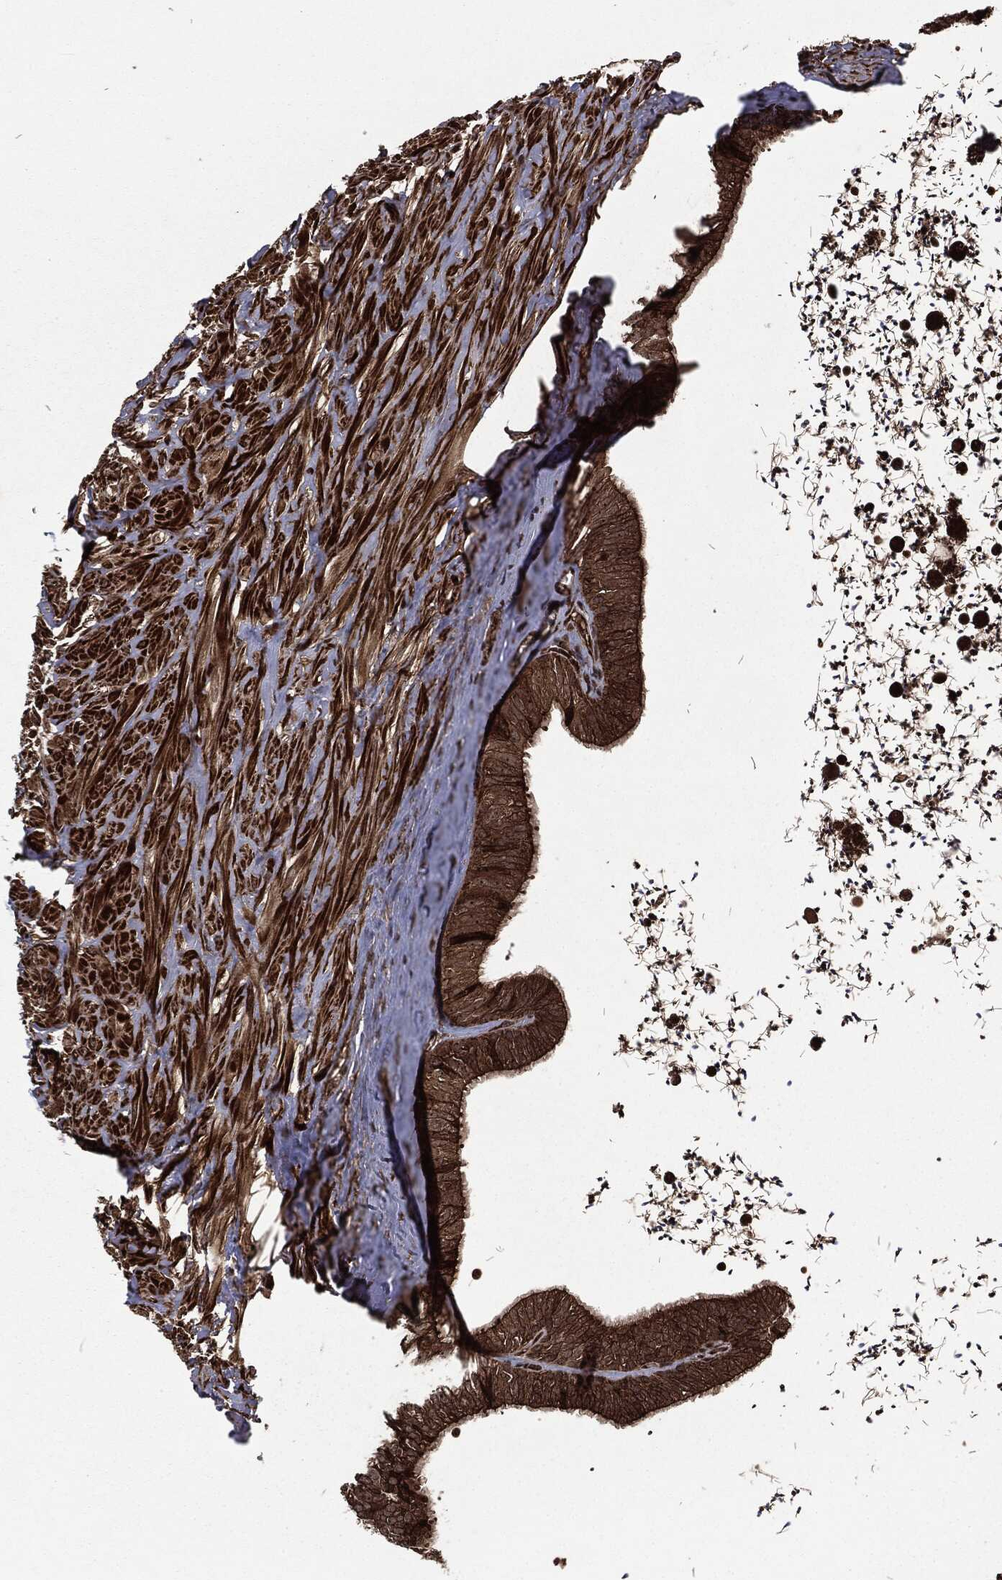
{"staining": {"intensity": "strong", "quantity": ">75%", "location": "cytoplasmic/membranous"}, "tissue": "epididymis", "cell_type": "Glandular cells", "image_type": "normal", "snomed": [{"axis": "morphology", "description": "Normal tissue, NOS"}, {"axis": "topography", "description": "Epididymis"}], "caption": "IHC micrograph of normal epididymis stained for a protein (brown), which reveals high levels of strong cytoplasmic/membranous staining in about >75% of glandular cells.", "gene": "CARD6", "patient": {"sex": "male", "age": 32}}